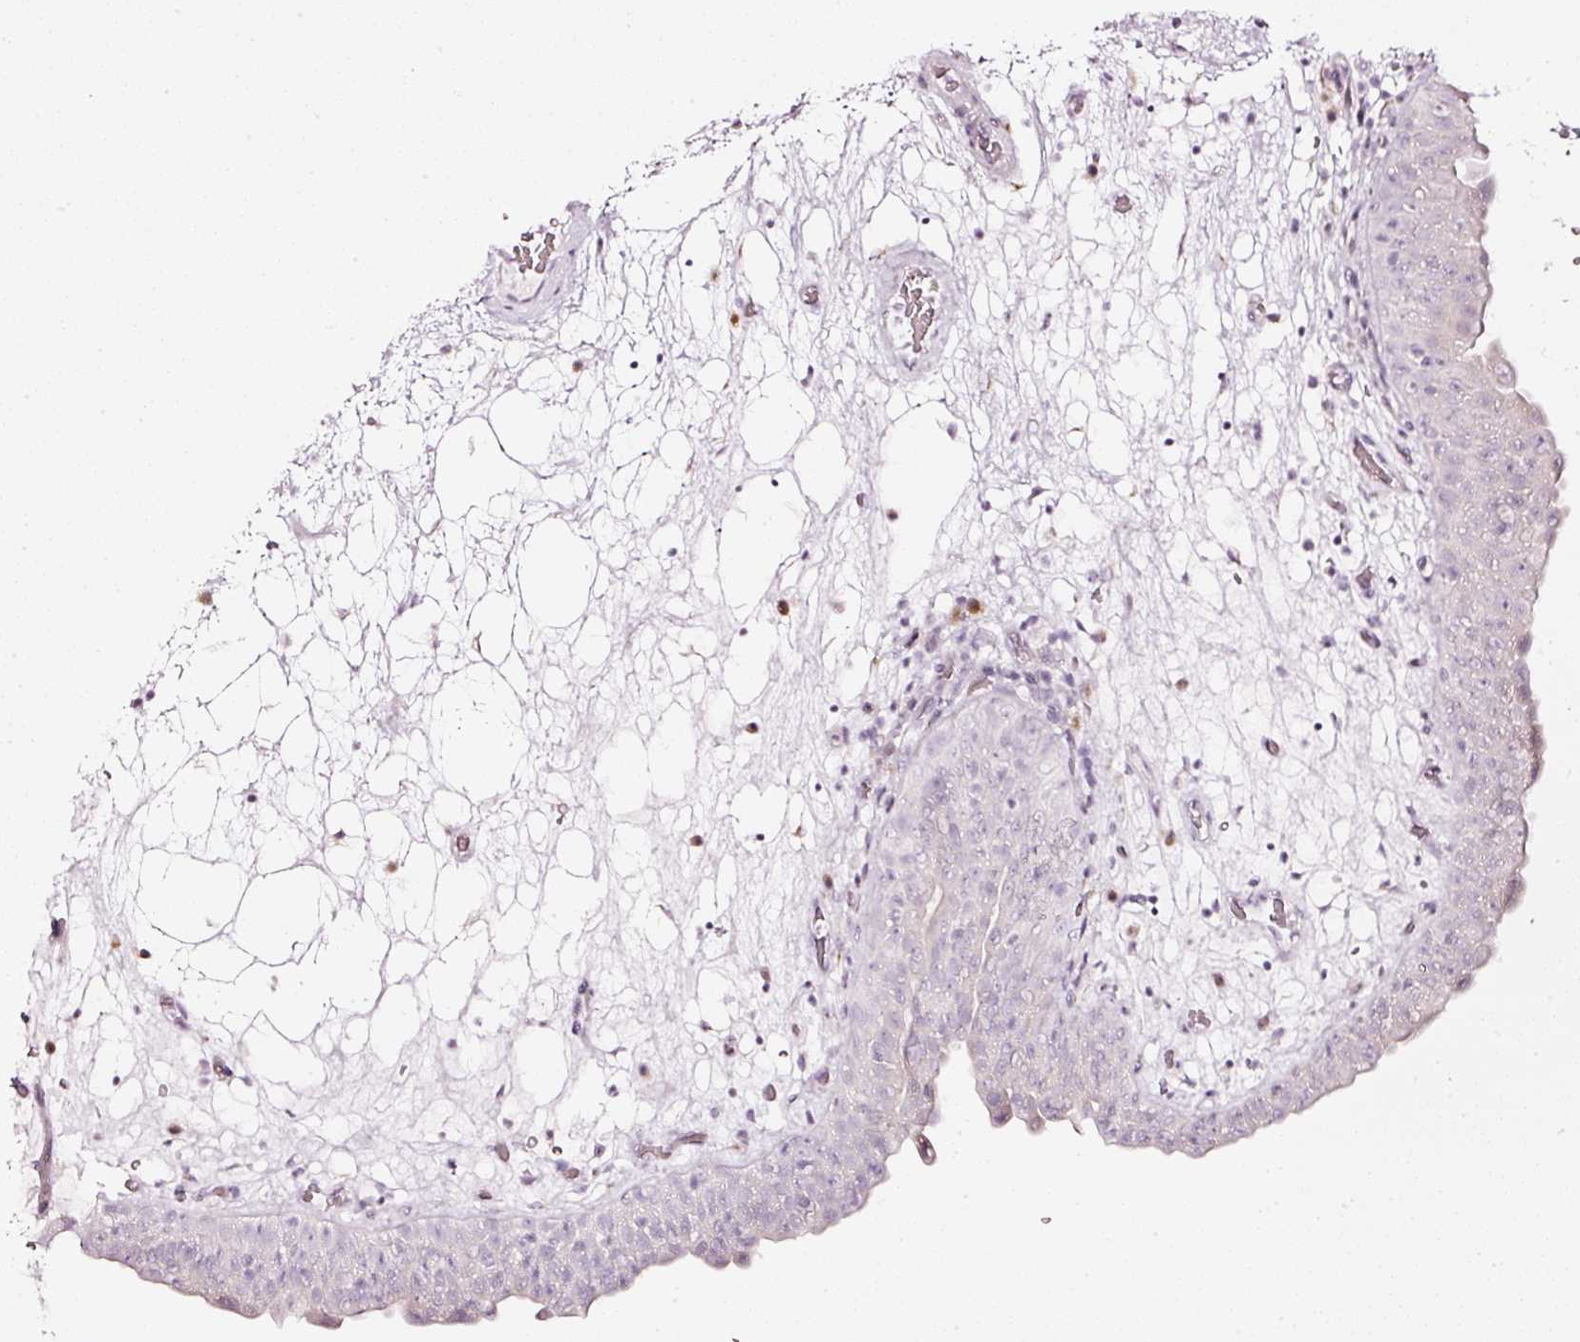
{"staining": {"intensity": "negative", "quantity": "none", "location": "none"}, "tissue": "urinary bladder", "cell_type": "Urothelial cells", "image_type": "normal", "snomed": [{"axis": "morphology", "description": "Normal tissue, NOS"}, {"axis": "topography", "description": "Urinary bladder"}], "caption": "The micrograph reveals no staining of urothelial cells in normal urinary bladder. (Stains: DAB (3,3'-diaminobenzidine) IHC with hematoxylin counter stain, Microscopy: brightfield microscopy at high magnification).", "gene": "SDF4", "patient": {"sex": "male", "age": 71}}